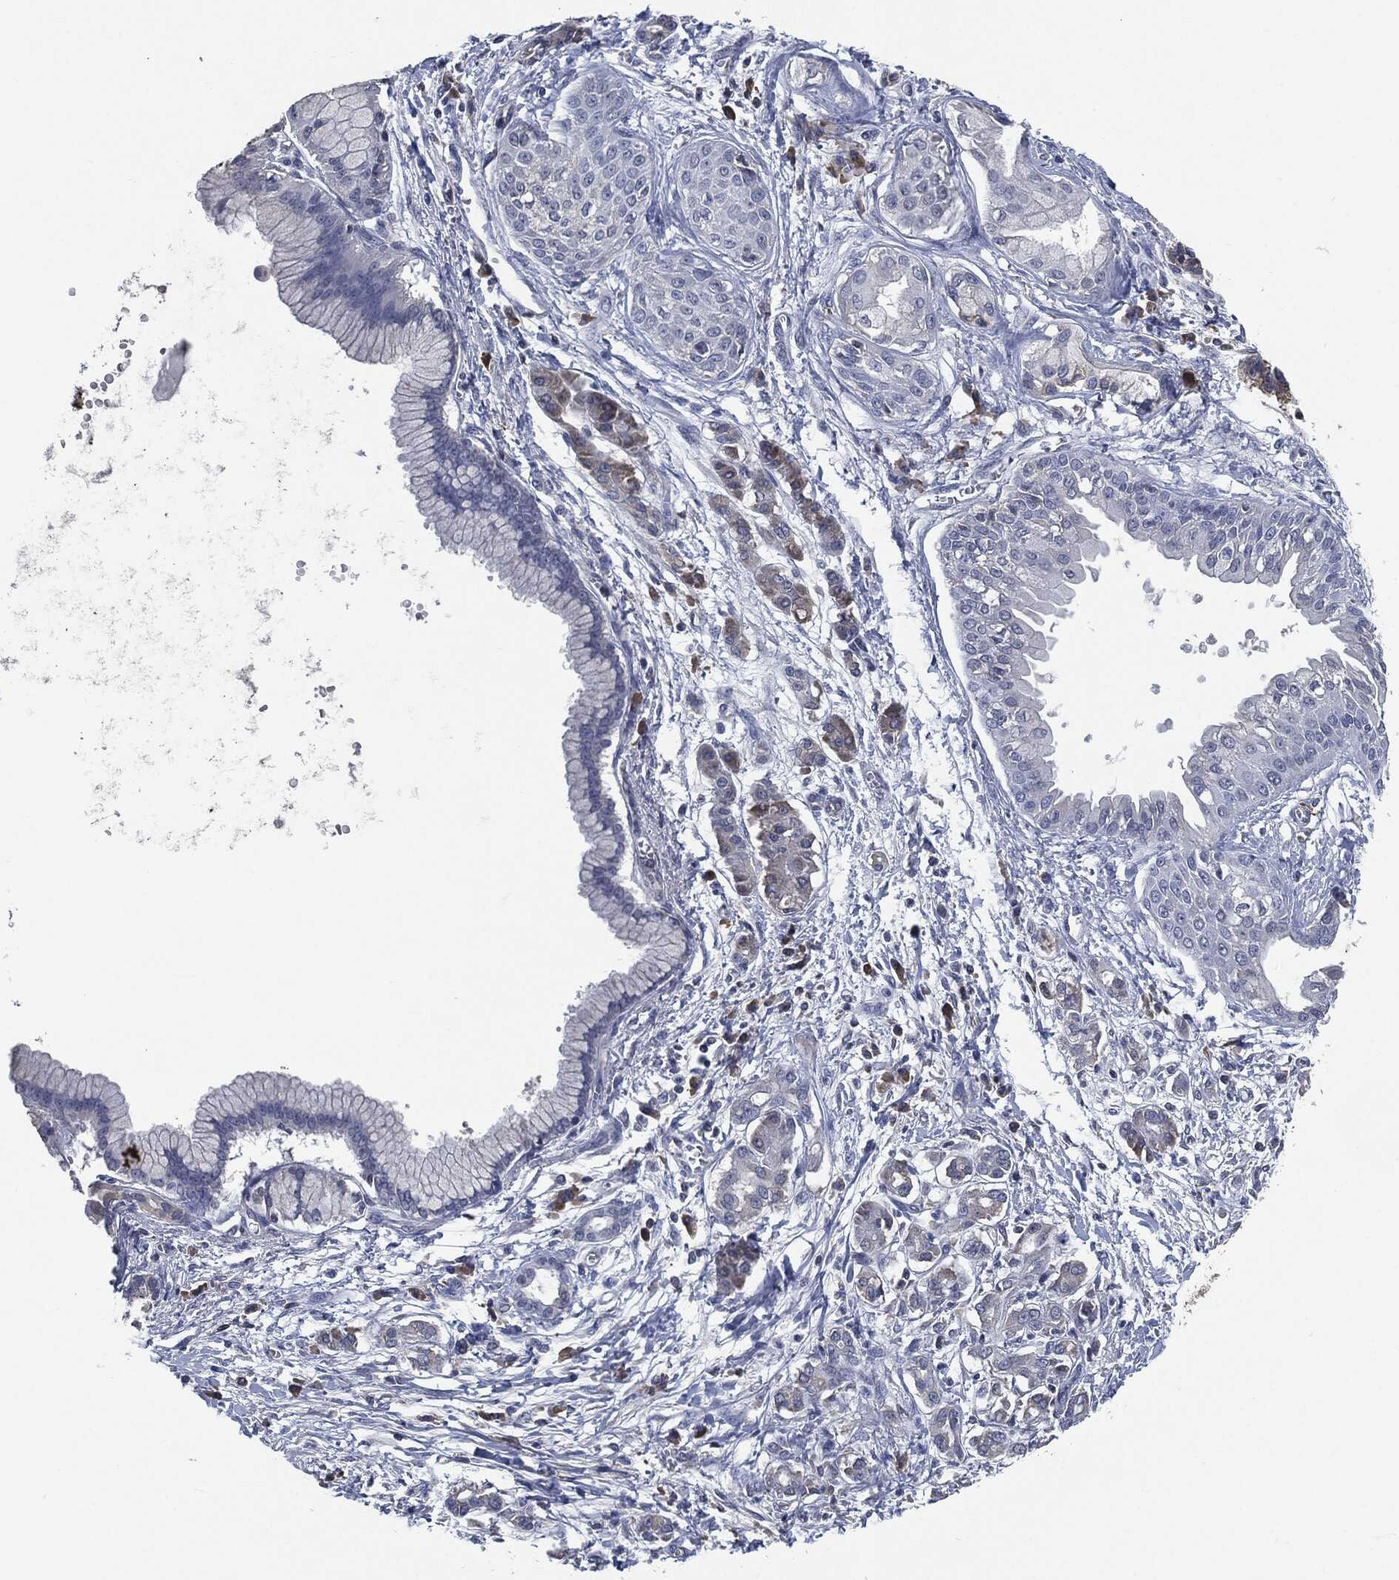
{"staining": {"intensity": "weak", "quantity": "25%-75%", "location": "cytoplasmic/membranous"}, "tissue": "pancreatic cancer", "cell_type": "Tumor cells", "image_type": "cancer", "snomed": [{"axis": "morphology", "description": "Adenocarcinoma, NOS"}, {"axis": "topography", "description": "Pancreas"}], "caption": "This photomicrograph reveals IHC staining of human adenocarcinoma (pancreatic), with low weak cytoplasmic/membranous staining in about 25%-75% of tumor cells.", "gene": "IL2RG", "patient": {"sex": "male", "age": 72}}